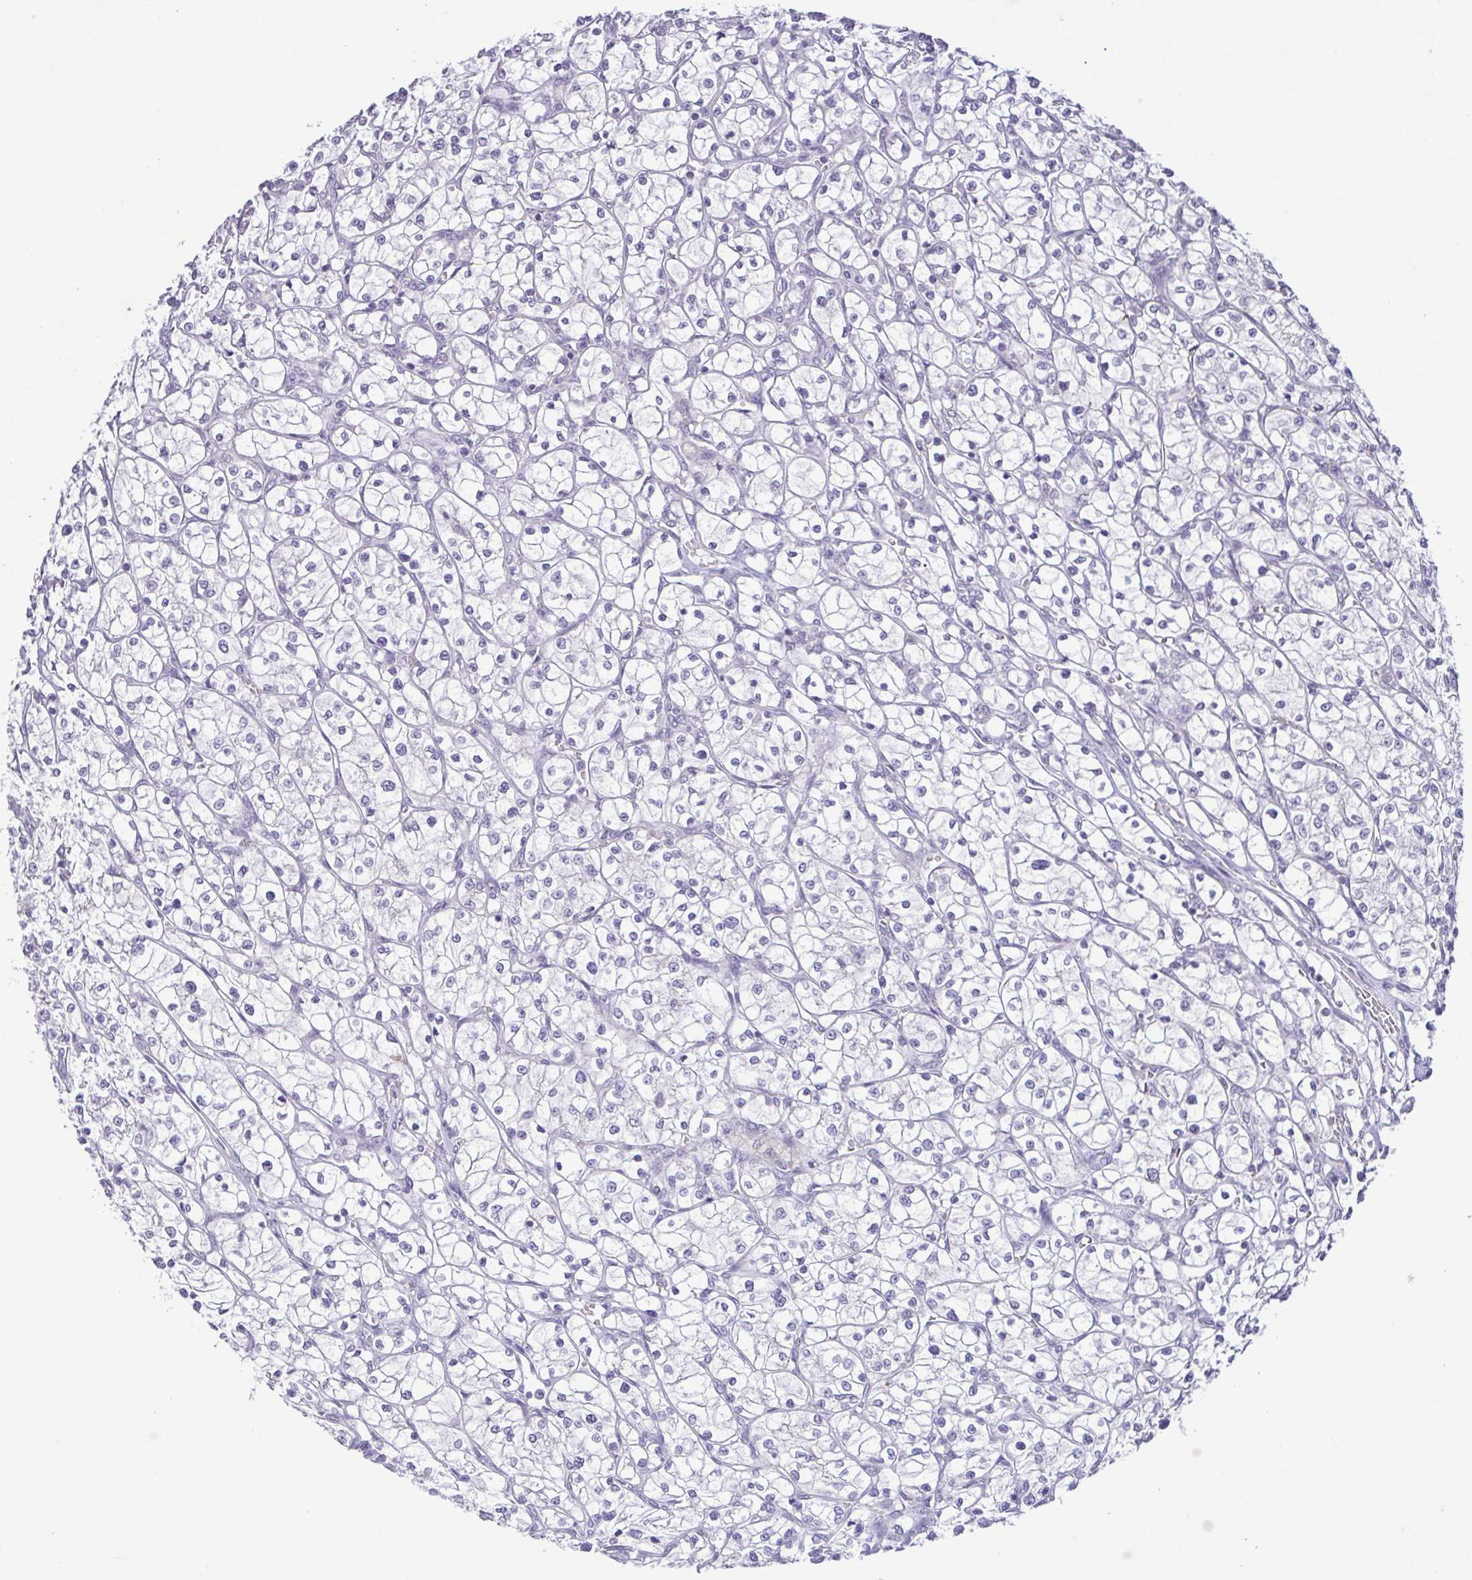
{"staining": {"intensity": "negative", "quantity": "none", "location": "none"}, "tissue": "renal cancer", "cell_type": "Tumor cells", "image_type": "cancer", "snomed": [{"axis": "morphology", "description": "Adenocarcinoma, NOS"}, {"axis": "topography", "description": "Kidney"}], "caption": "Micrograph shows no protein expression in tumor cells of renal cancer (adenocarcinoma) tissue.", "gene": "IL1RN", "patient": {"sex": "female", "age": 64}}